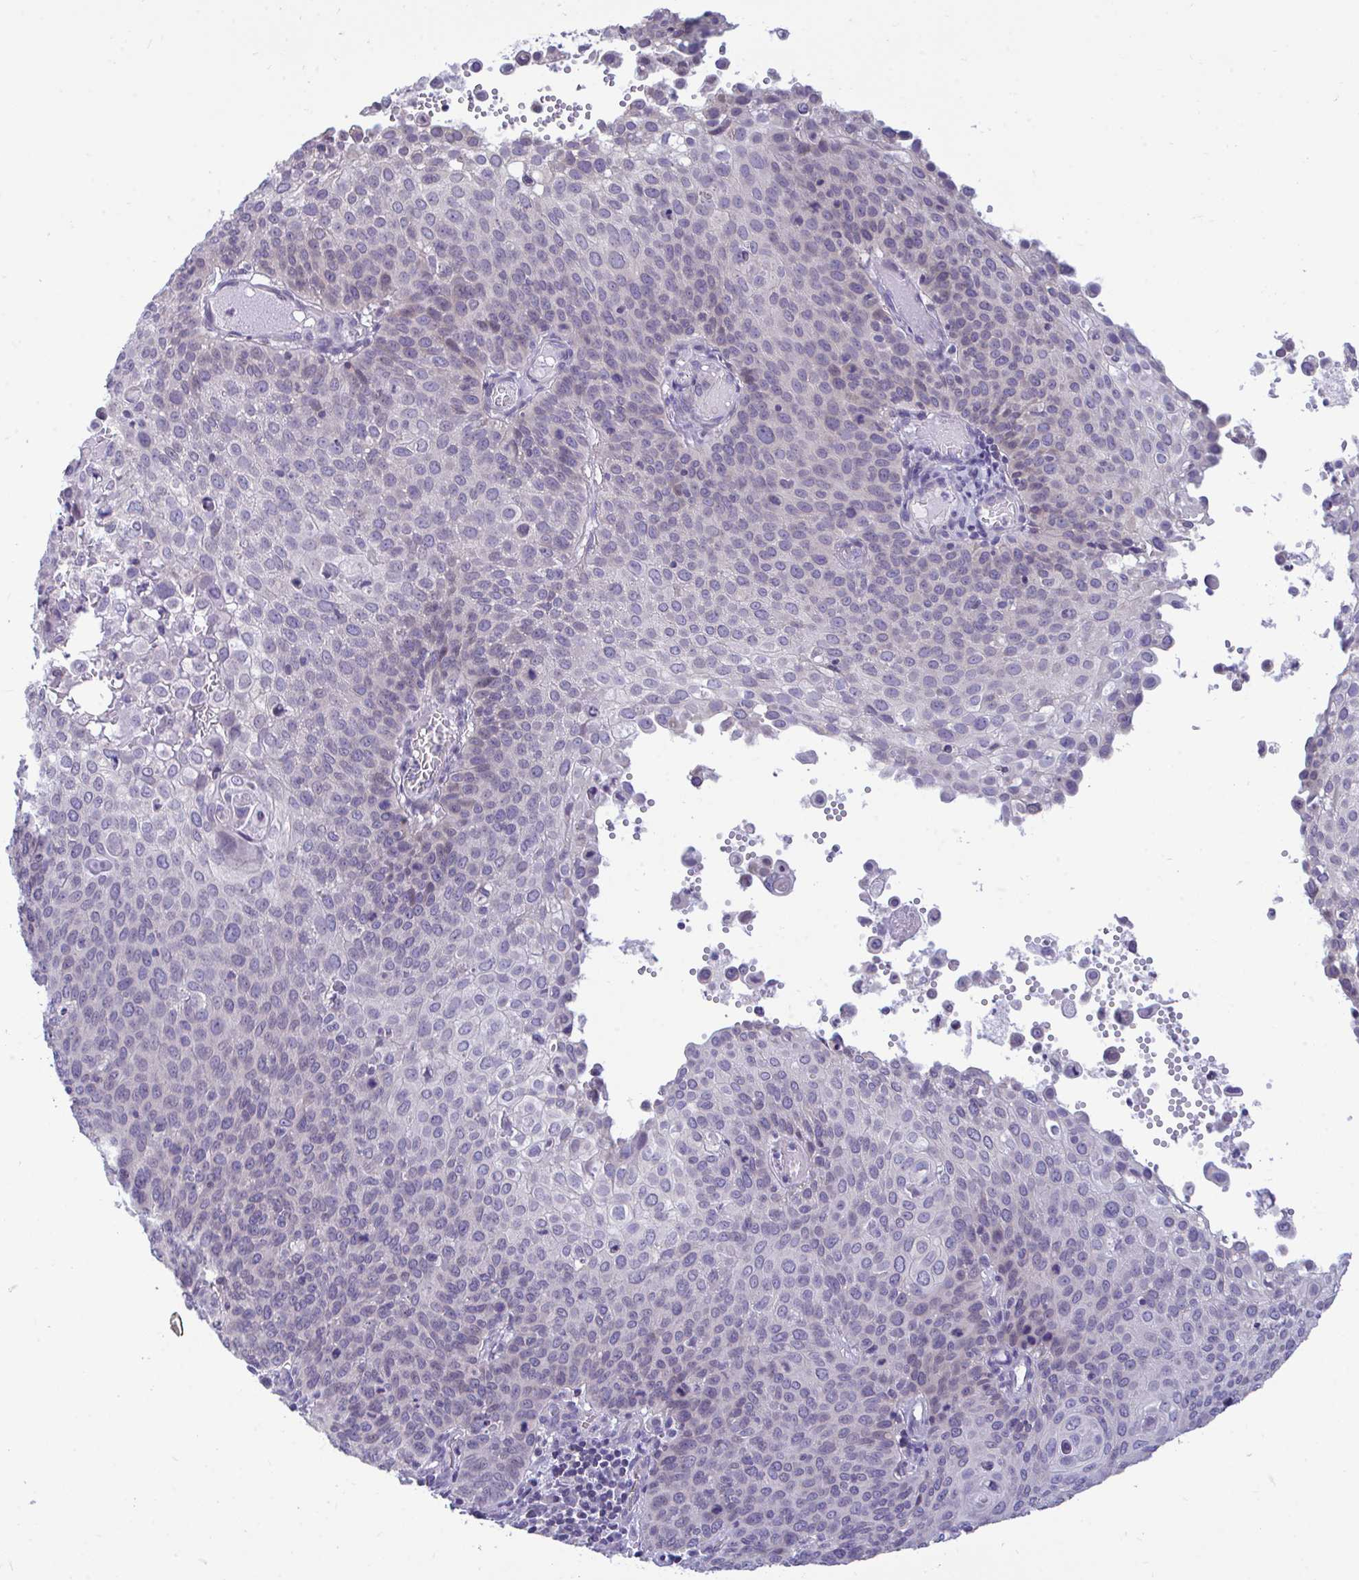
{"staining": {"intensity": "negative", "quantity": "none", "location": "none"}, "tissue": "cervical cancer", "cell_type": "Tumor cells", "image_type": "cancer", "snomed": [{"axis": "morphology", "description": "Squamous cell carcinoma, NOS"}, {"axis": "topography", "description": "Cervix"}], "caption": "The image demonstrates no significant staining in tumor cells of squamous cell carcinoma (cervical).", "gene": "PIGK", "patient": {"sex": "female", "age": 65}}